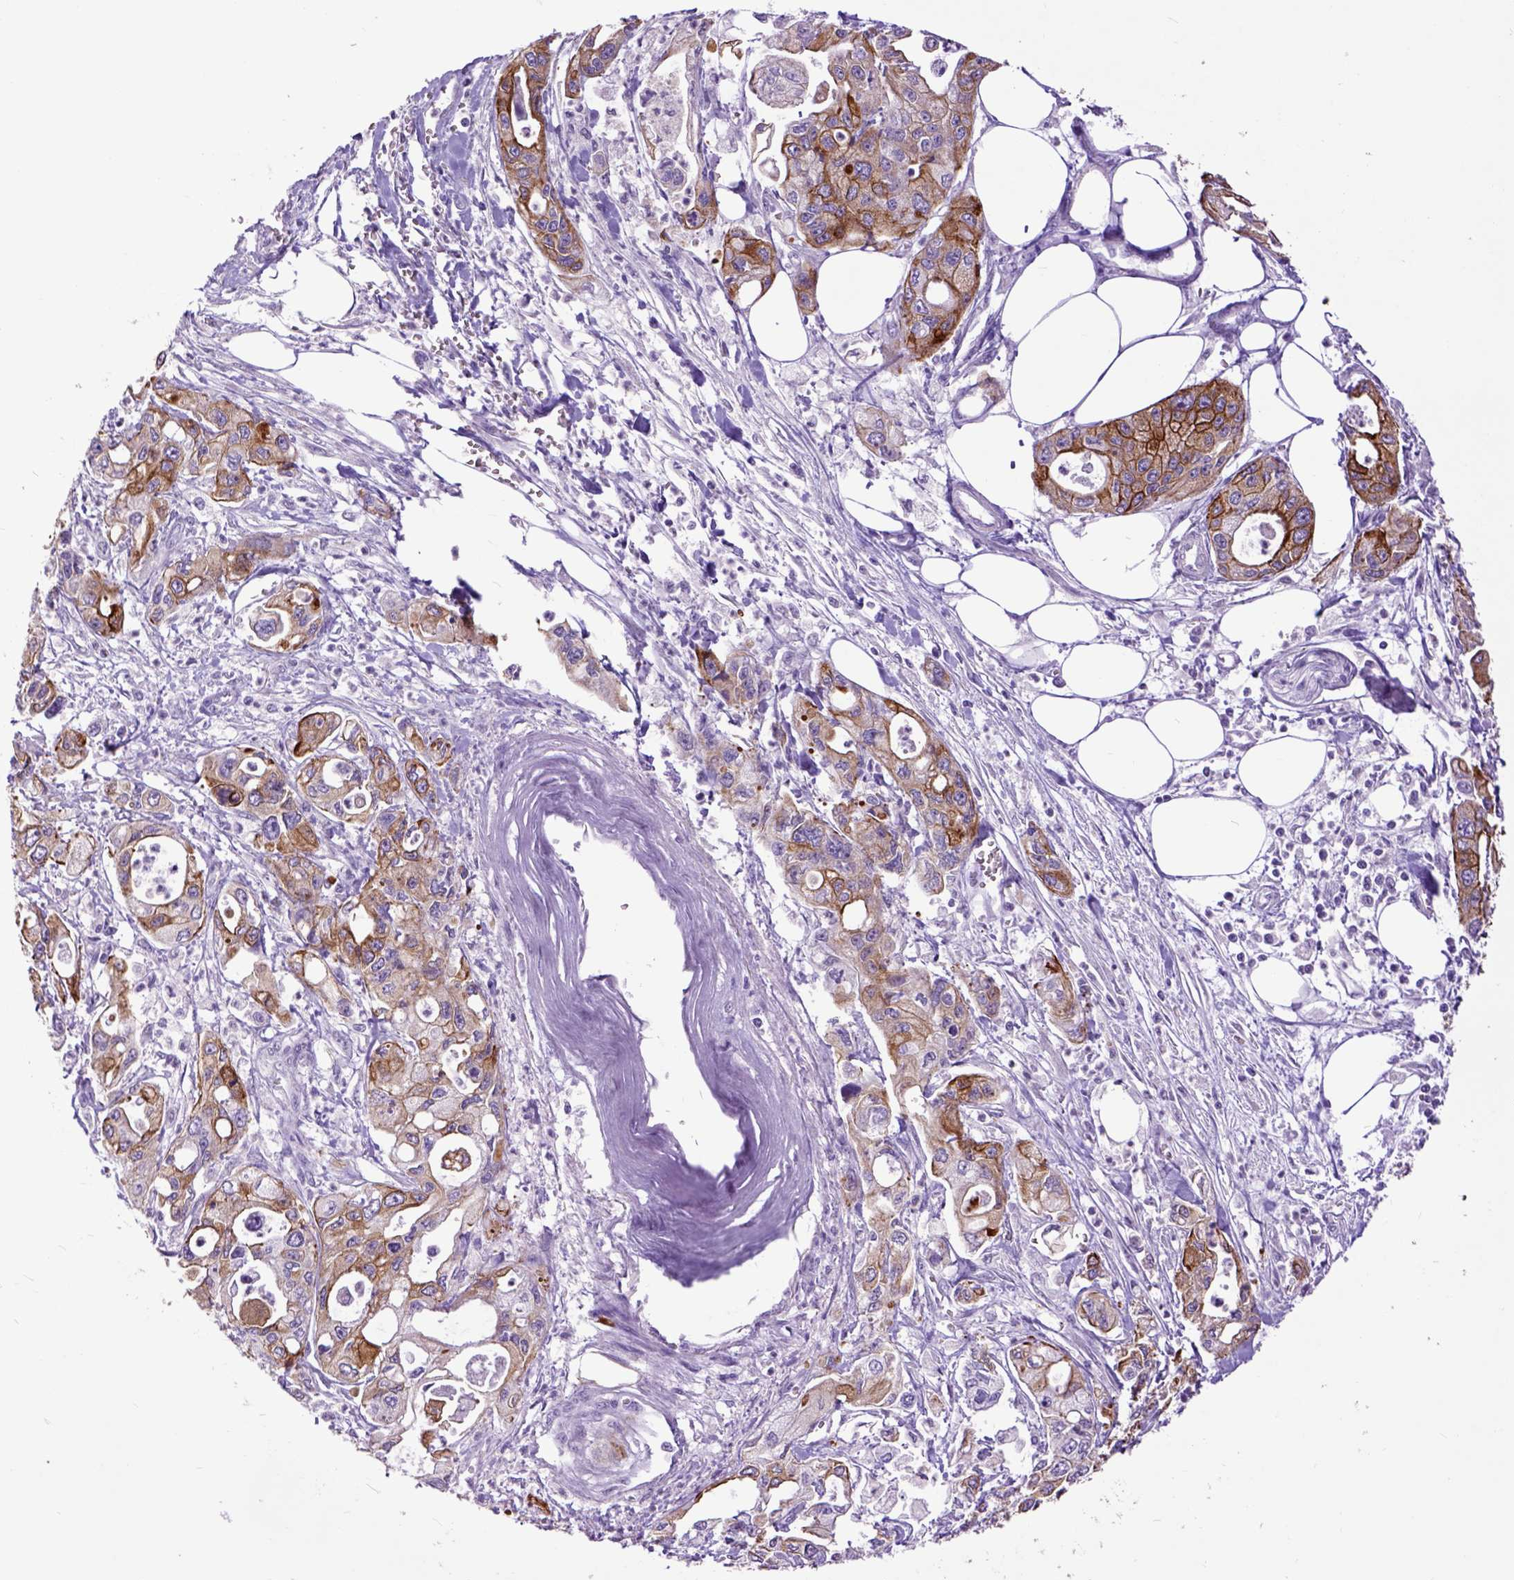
{"staining": {"intensity": "moderate", "quantity": ">75%", "location": "cytoplasmic/membranous"}, "tissue": "pancreatic cancer", "cell_type": "Tumor cells", "image_type": "cancer", "snomed": [{"axis": "morphology", "description": "Adenocarcinoma, NOS"}, {"axis": "topography", "description": "Pancreas"}], "caption": "Immunohistochemistry of adenocarcinoma (pancreatic) exhibits medium levels of moderate cytoplasmic/membranous positivity in about >75% of tumor cells. The staining is performed using DAB (3,3'-diaminobenzidine) brown chromogen to label protein expression. The nuclei are counter-stained blue using hematoxylin.", "gene": "RAB25", "patient": {"sex": "male", "age": 70}}